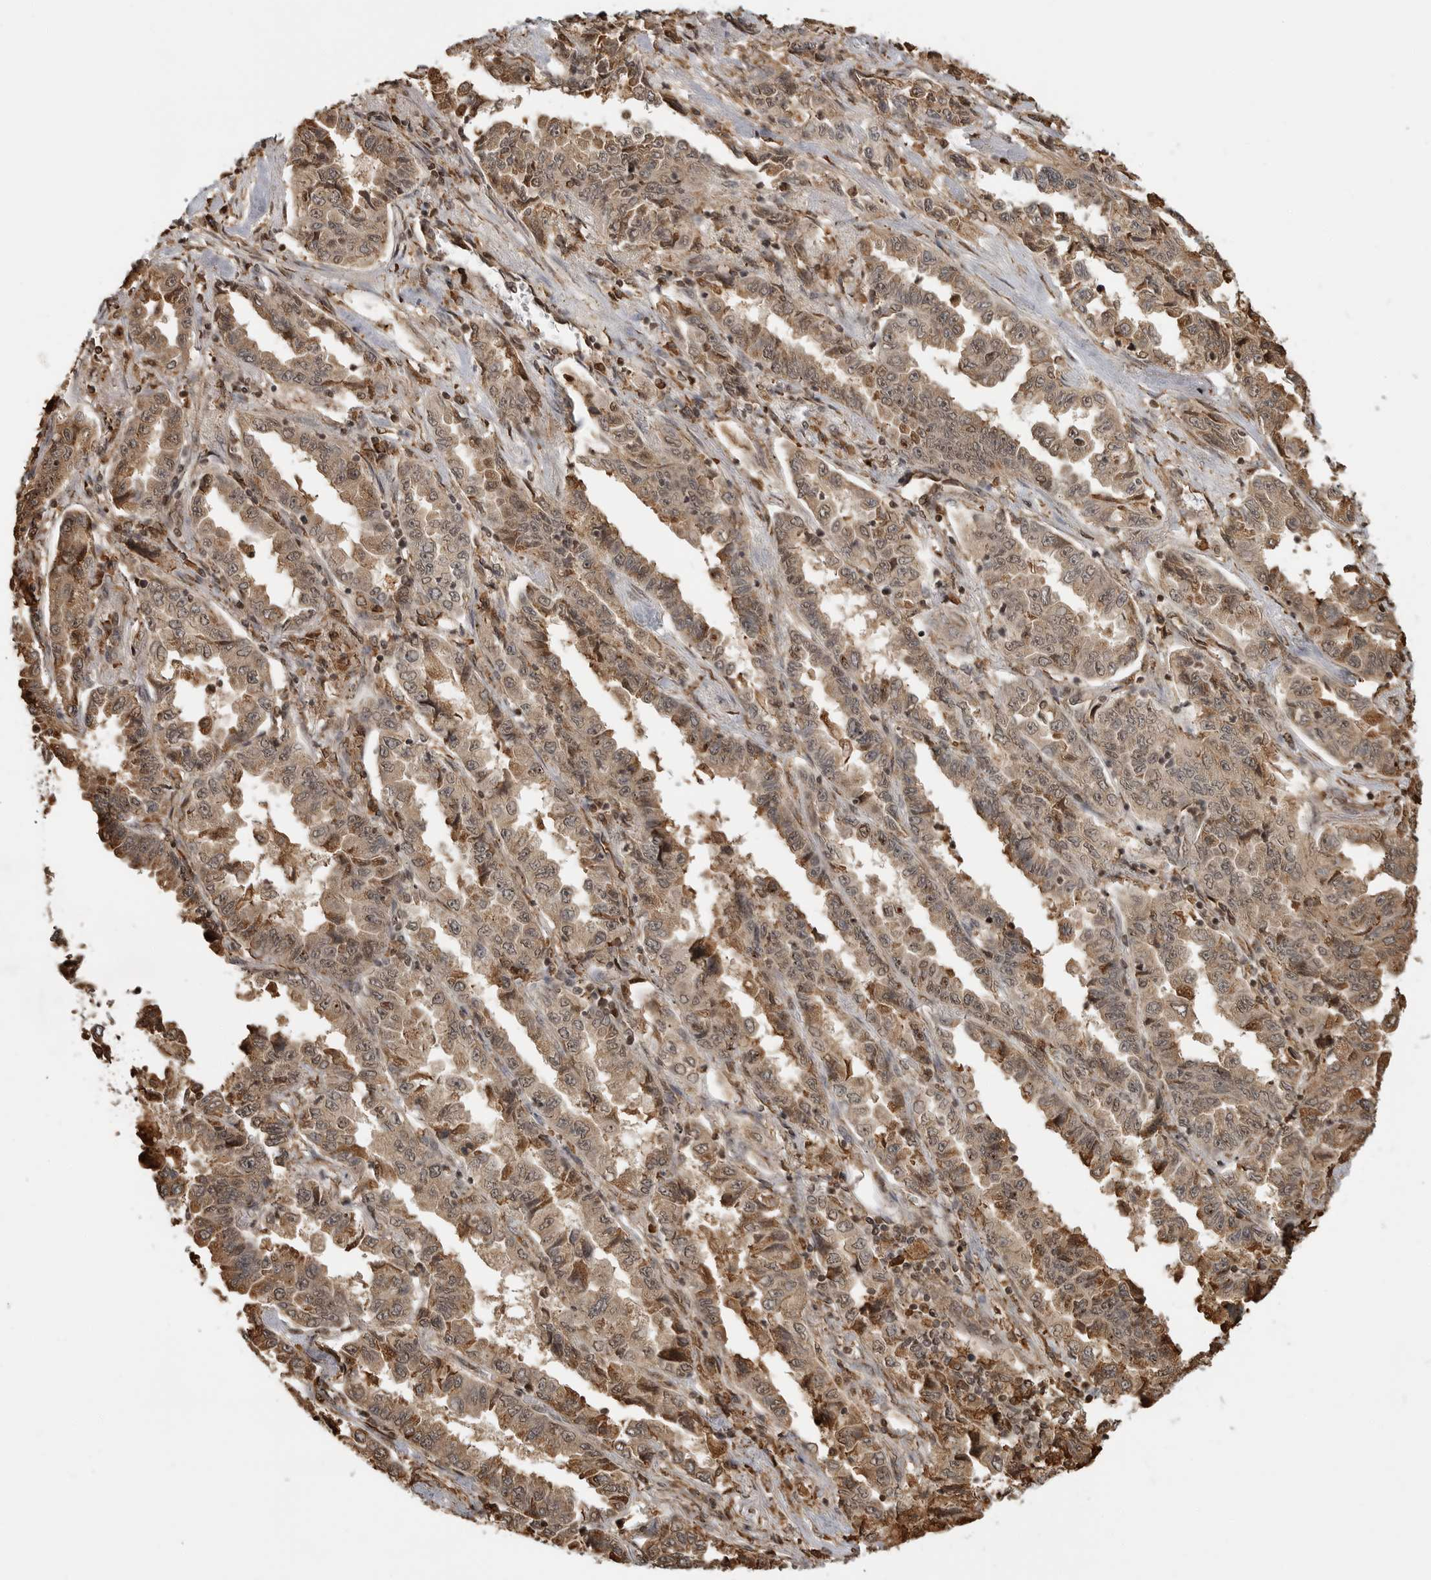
{"staining": {"intensity": "moderate", "quantity": ">75%", "location": "cytoplasmic/membranous,nuclear"}, "tissue": "lung cancer", "cell_type": "Tumor cells", "image_type": "cancer", "snomed": [{"axis": "morphology", "description": "Adenocarcinoma, NOS"}, {"axis": "topography", "description": "Lung"}], "caption": "Immunohistochemistry histopathology image of neoplastic tissue: human lung cancer (adenocarcinoma) stained using IHC reveals medium levels of moderate protein expression localized specifically in the cytoplasmic/membranous and nuclear of tumor cells, appearing as a cytoplasmic/membranous and nuclear brown color.", "gene": "BMP2K", "patient": {"sex": "female", "age": 51}}